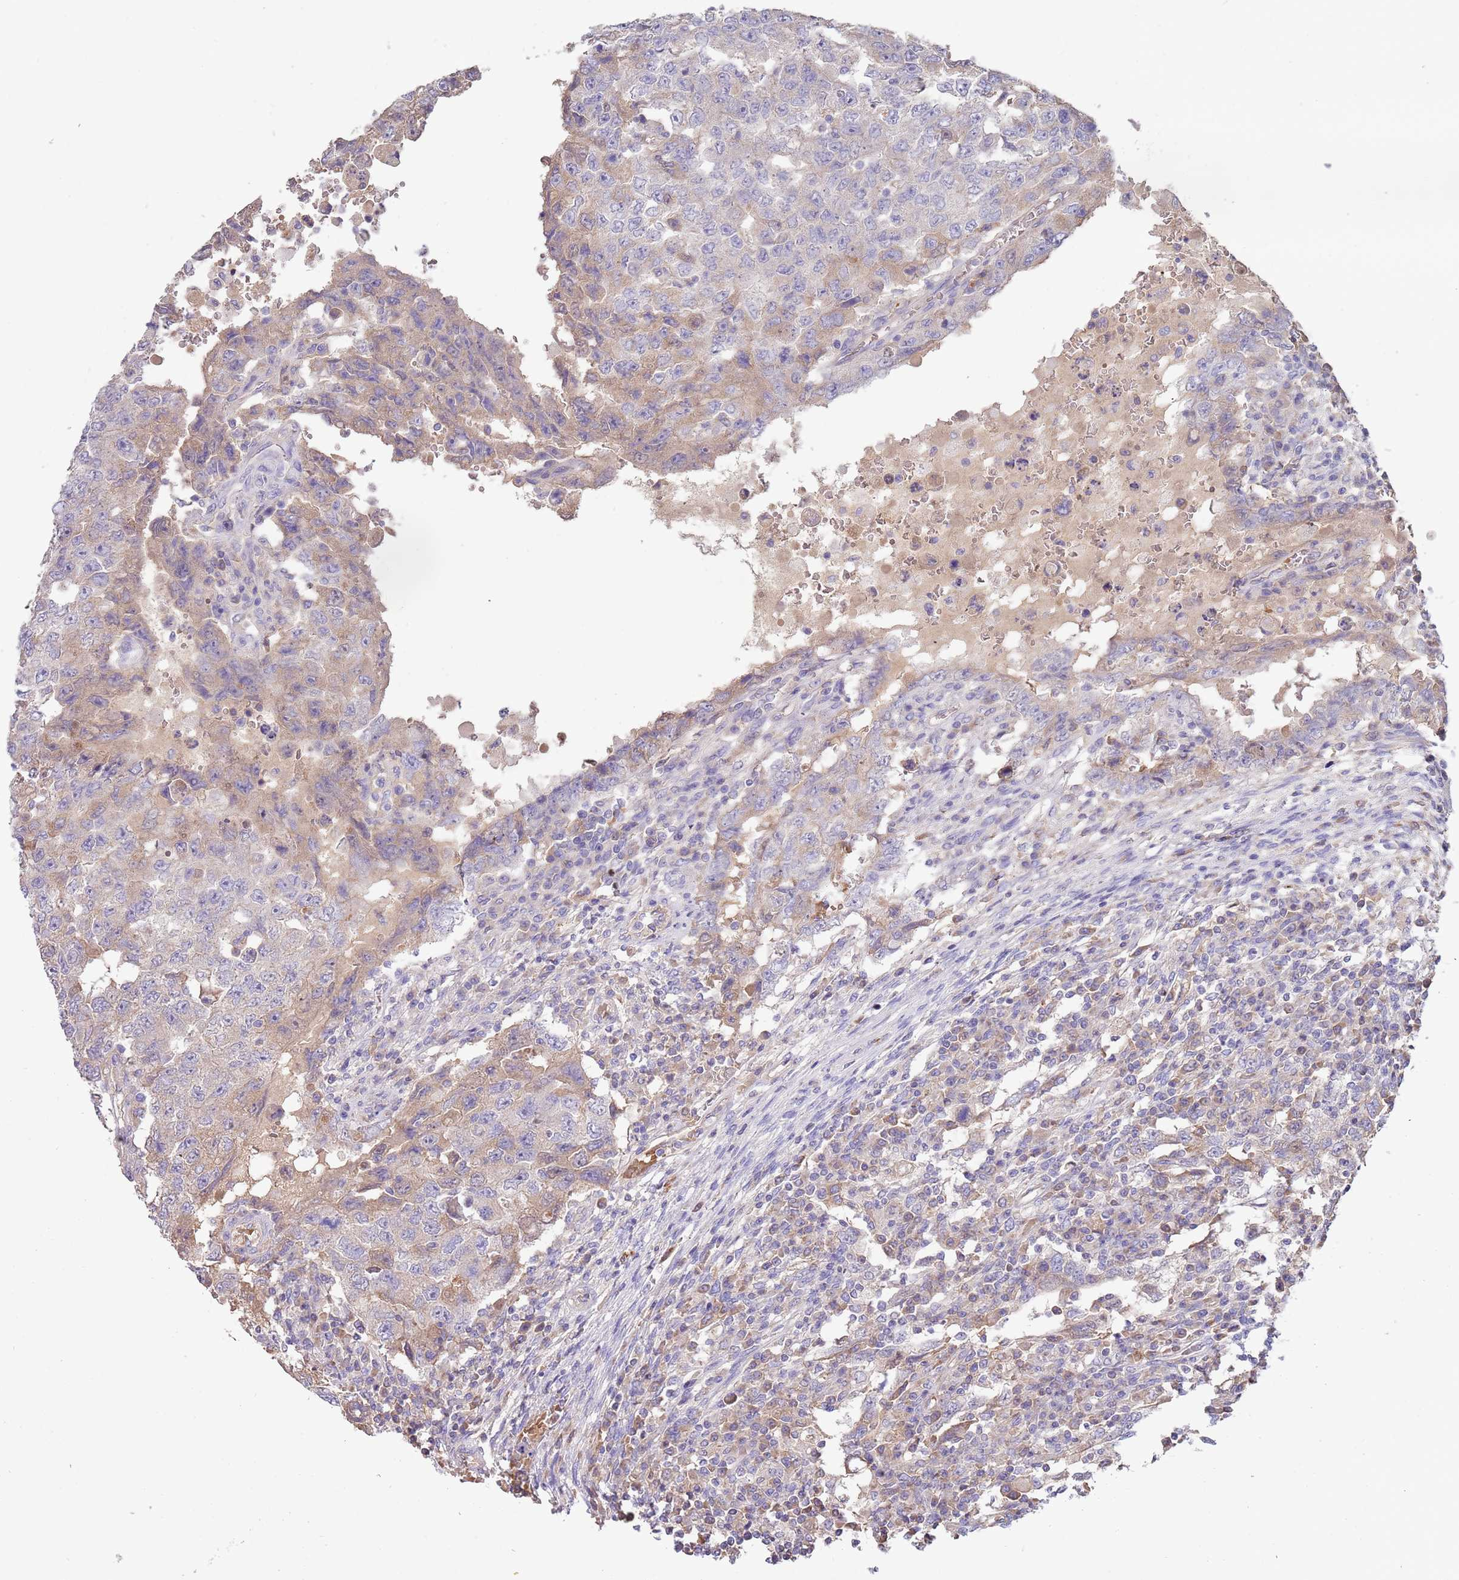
{"staining": {"intensity": "weak", "quantity": "25%-75%", "location": "cytoplasmic/membranous"}, "tissue": "testis cancer", "cell_type": "Tumor cells", "image_type": "cancer", "snomed": [{"axis": "morphology", "description": "Carcinoma, Embryonal, NOS"}, {"axis": "topography", "description": "Testis"}], "caption": "Protein expression analysis of human testis cancer (embryonal carcinoma) reveals weak cytoplasmic/membranous staining in about 25%-75% of tumor cells. (Stains: DAB in brown, nuclei in blue, Microscopy: brightfield microscopy at high magnification).", "gene": "TRMO", "patient": {"sex": "male", "age": 26}}